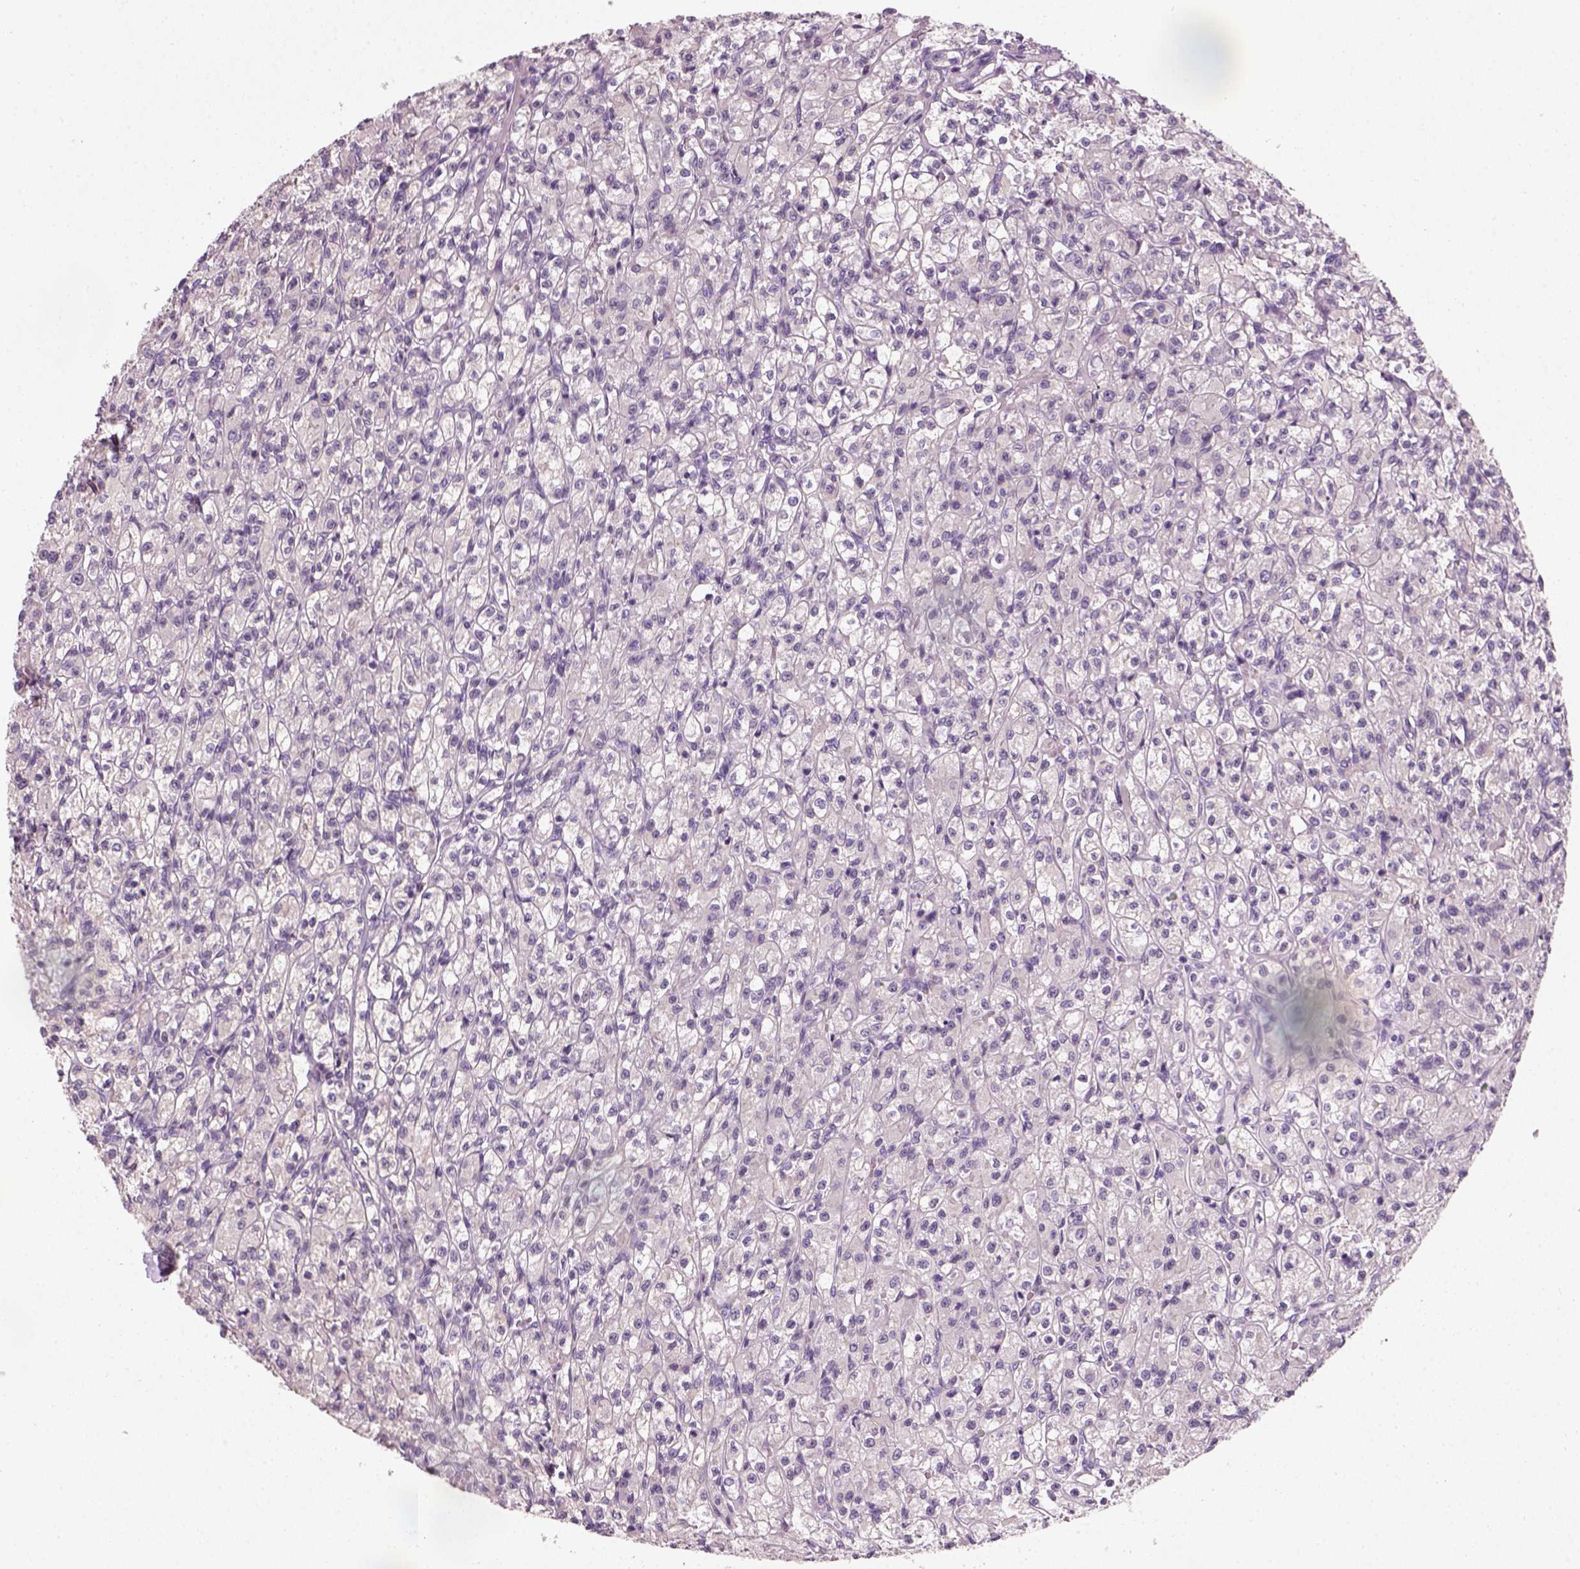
{"staining": {"intensity": "negative", "quantity": "none", "location": "none"}, "tissue": "renal cancer", "cell_type": "Tumor cells", "image_type": "cancer", "snomed": [{"axis": "morphology", "description": "Adenocarcinoma, NOS"}, {"axis": "topography", "description": "Kidney"}], "caption": "Renal adenocarcinoma stained for a protein using immunohistochemistry (IHC) displays no expression tumor cells.", "gene": "ELOVL3", "patient": {"sex": "female", "age": 70}}